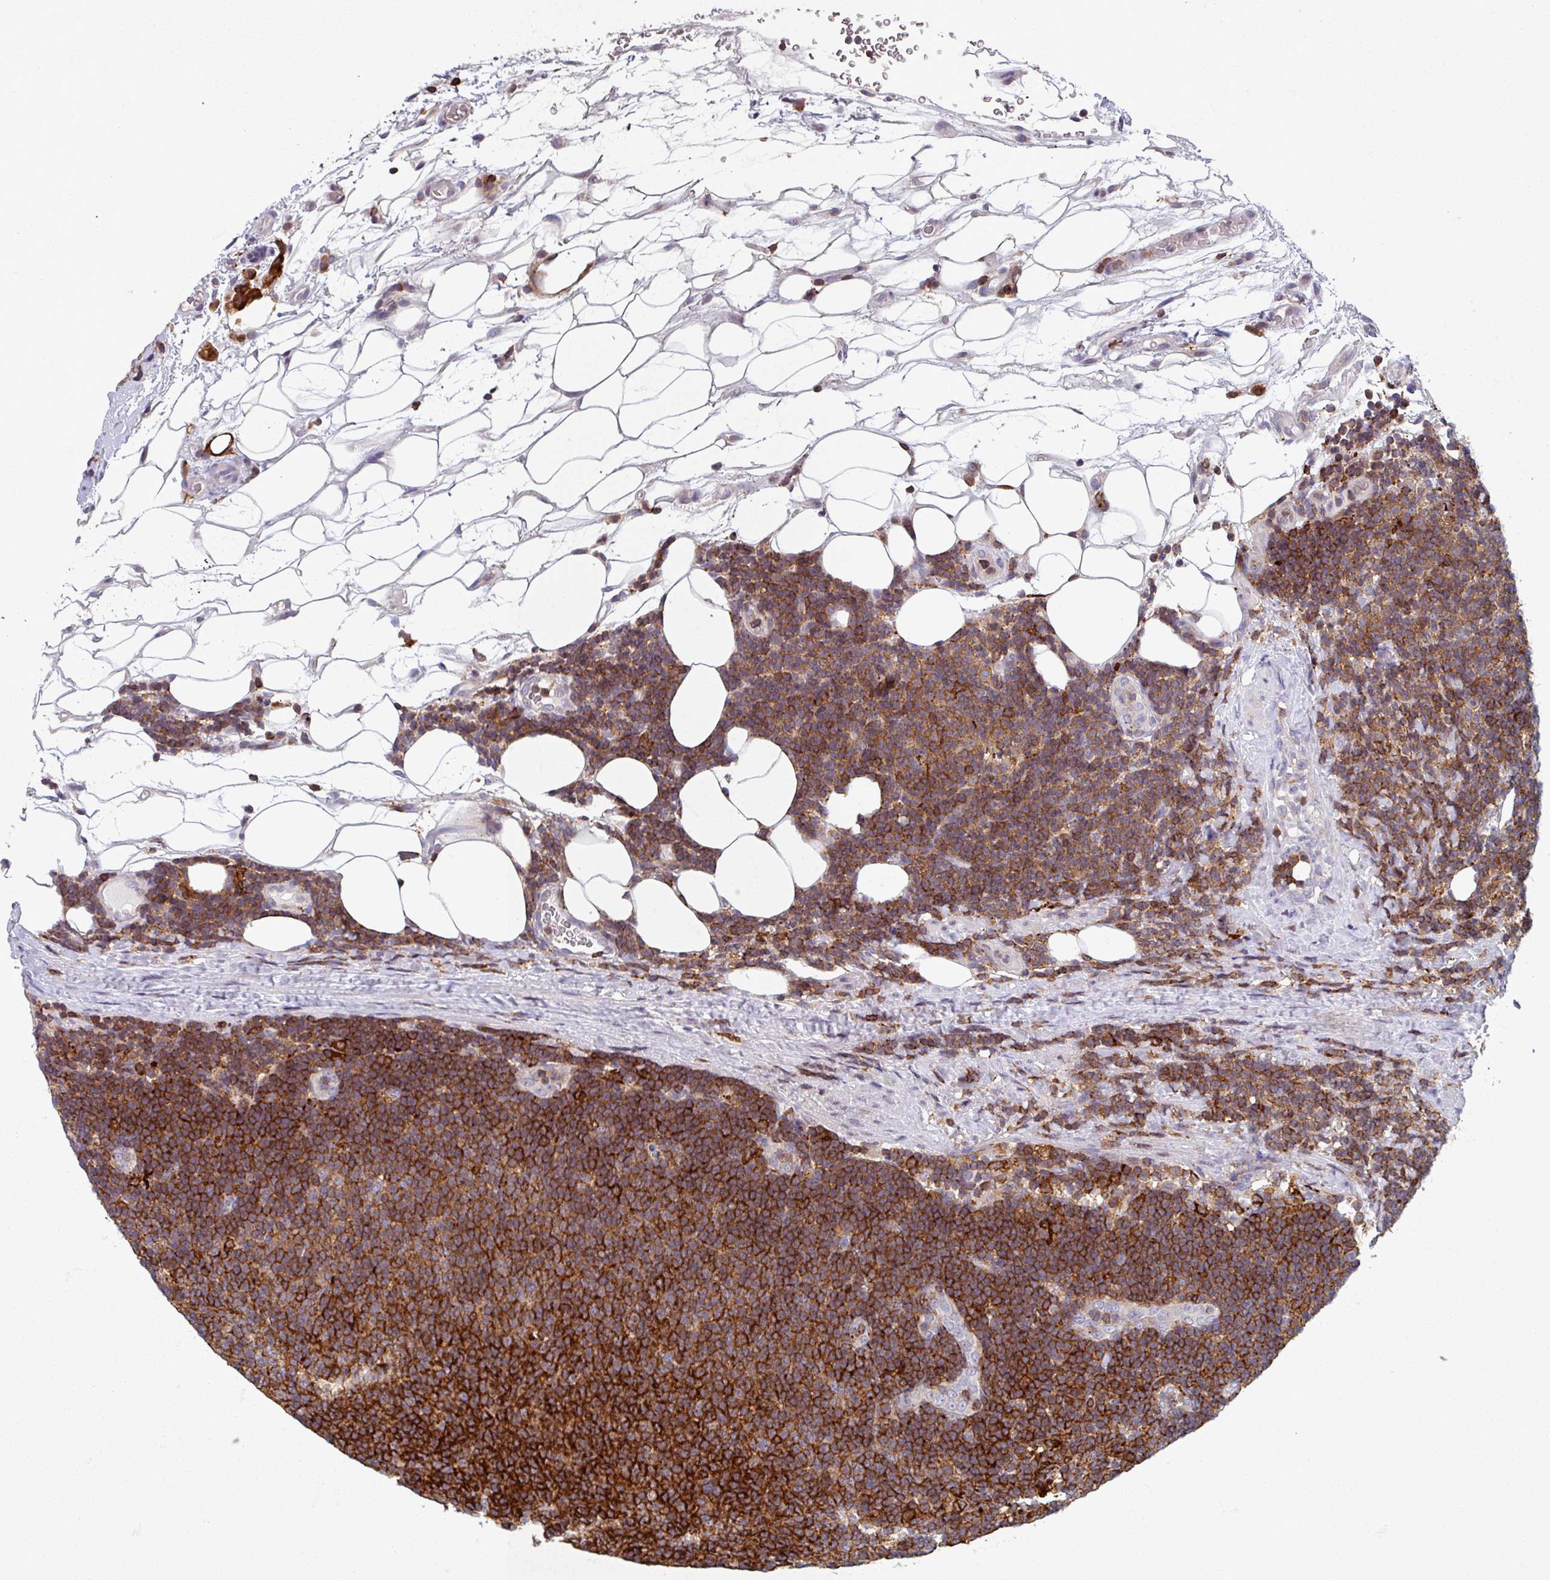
{"staining": {"intensity": "strong", "quantity": ">75%", "location": "cytoplasmic/membranous"}, "tissue": "lymphoma", "cell_type": "Tumor cells", "image_type": "cancer", "snomed": [{"axis": "morphology", "description": "Malignant lymphoma, non-Hodgkin's type, Low grade"}, {"axis": "topography", "description": "Lymph node"}], "caption": "Human lymphoma stained with a protein marker demonstrates strong staining in tumor cells.", "gene": "NEDD9", "patient": {"sex": "male", "age": 66}}